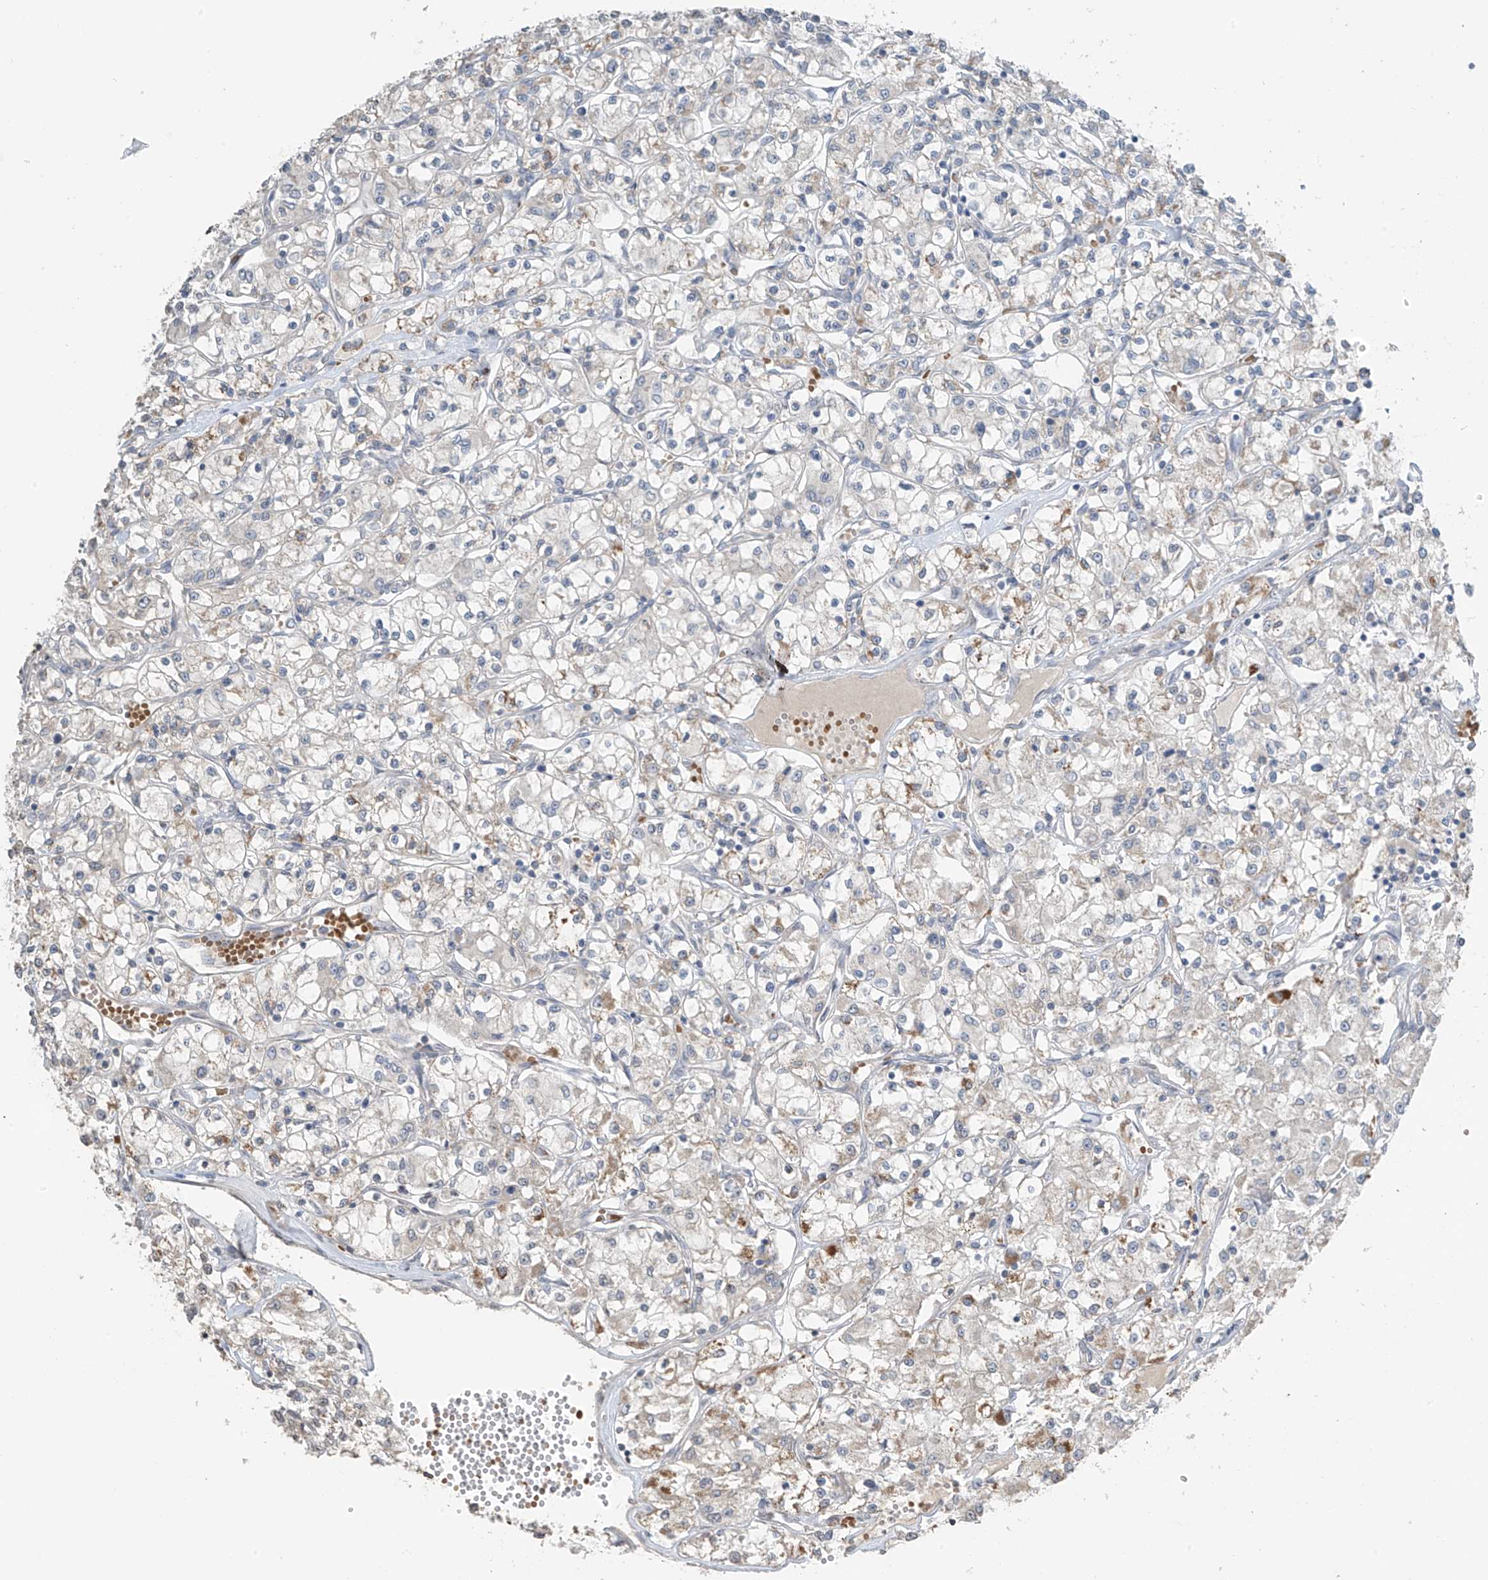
{"staining": {"intensity": "negative", "quantity": "none", "location": "none"}, "tissue": "renal cancer", "cell_type": "Tumor cells", "image_type": "cancer", "snomed": [{"axis": "morphology", "description": "Adenocarcinoma, NOS"}, {"axis": "topography", "description": "Kidney"}], "caption": "An image of renal adenocarcinoma stained for a protein demonstrates no brown staining in tumor cells. (Brightfield microscopy of DAB (3,3'-diaminobenzidine) IHC at high magnification).", "gene": "HOXA11", "patient": {"sex": "female", "age": 59}}